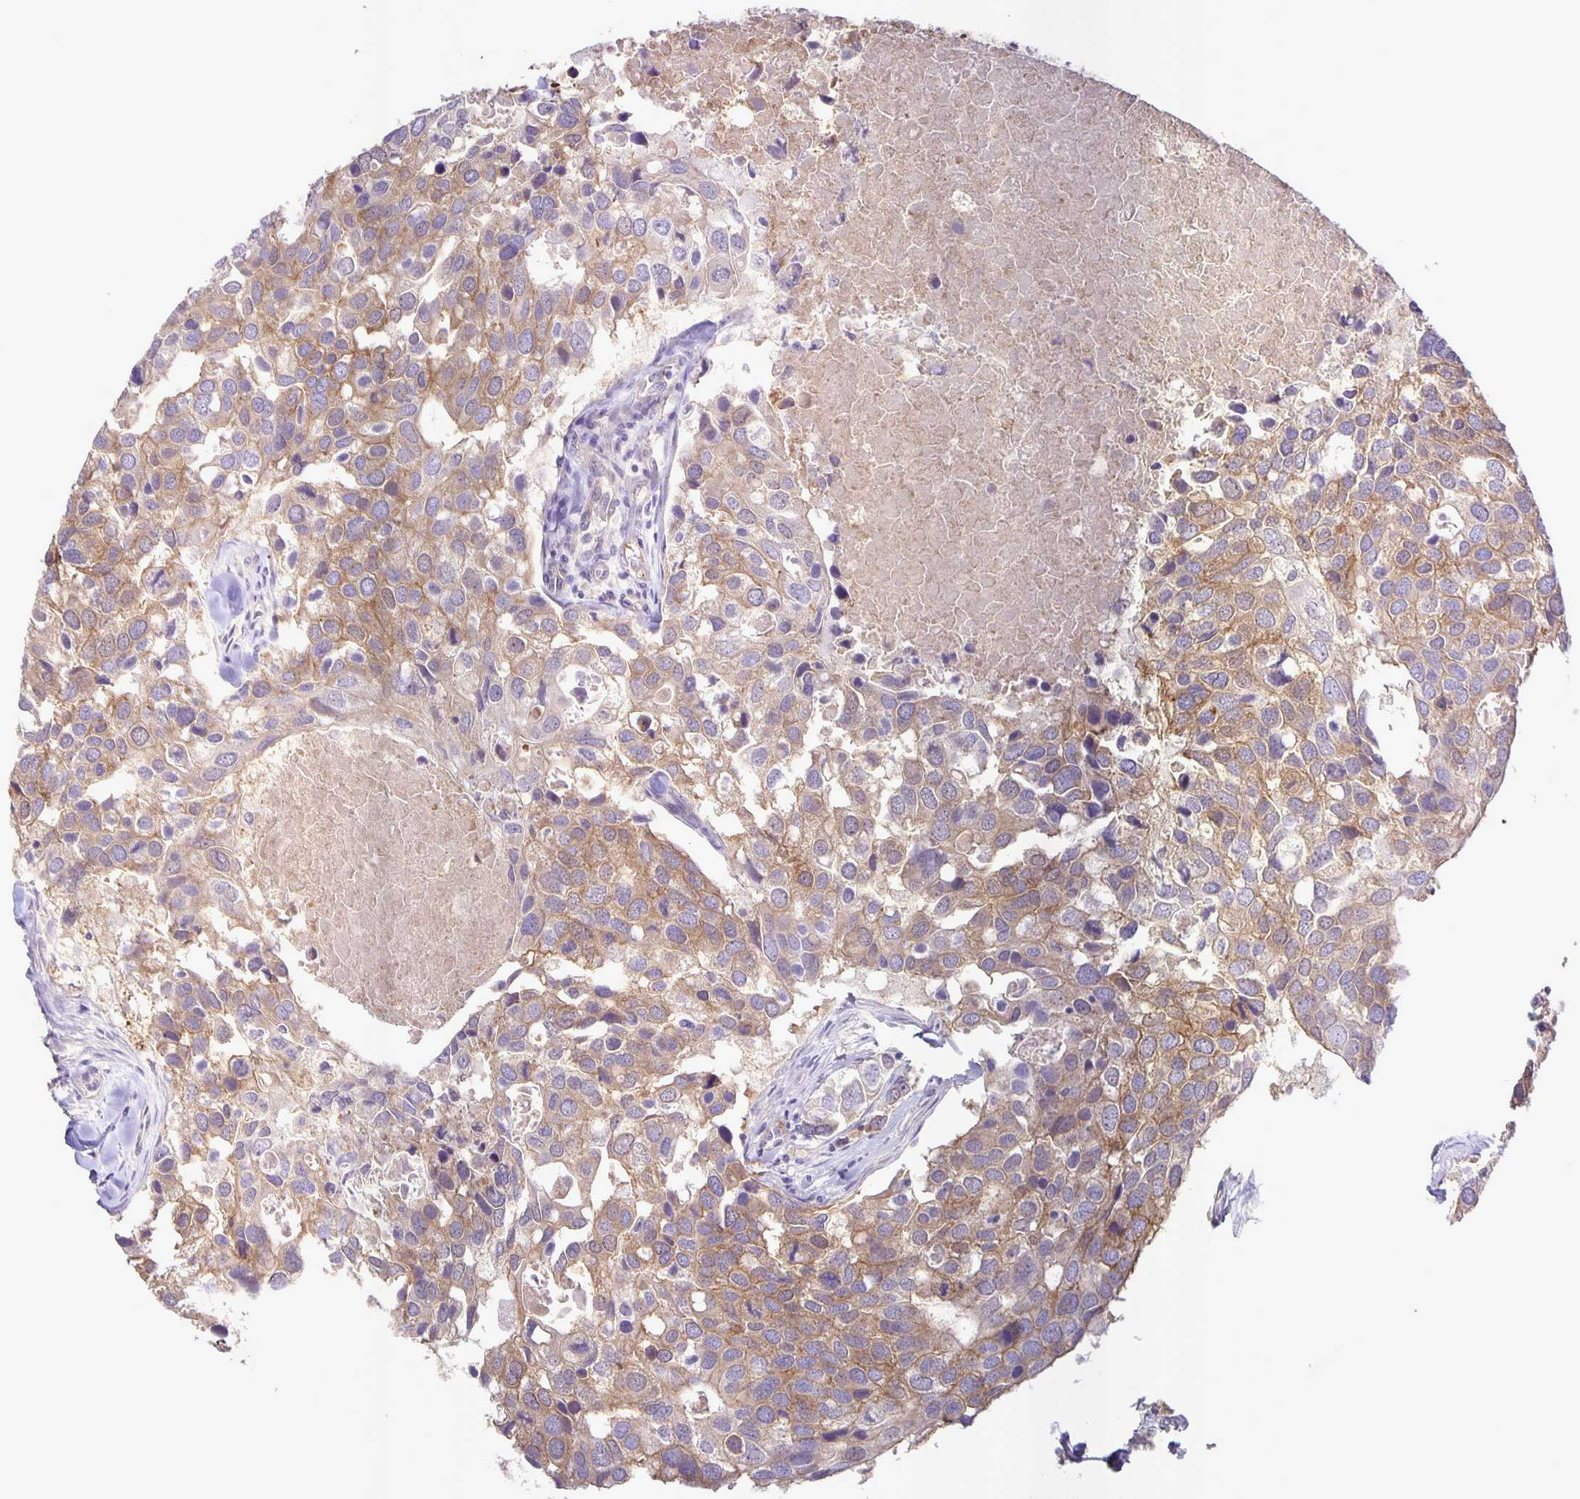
{"staining": {"intensity": "moderate", "quantity": ">75%", "location": "cytoplasmic/membranous"}, "tissue": "breast cancer", "cell_type": "Tumor cells", "image_type": "cancer", "snomed": [{"axis": "morphology", "description": "Duct carcinoma"}, {"axis": "topography", "description": "Breast"}], "caption": "A brown stain highlights moderate cytoplasmic/membranous staining of a protein in human breast cancer (invasive ductal carcinoma) tumor cells.", "gene": "SRCIN1", "patient": {"sex": "female", "age": 83}}